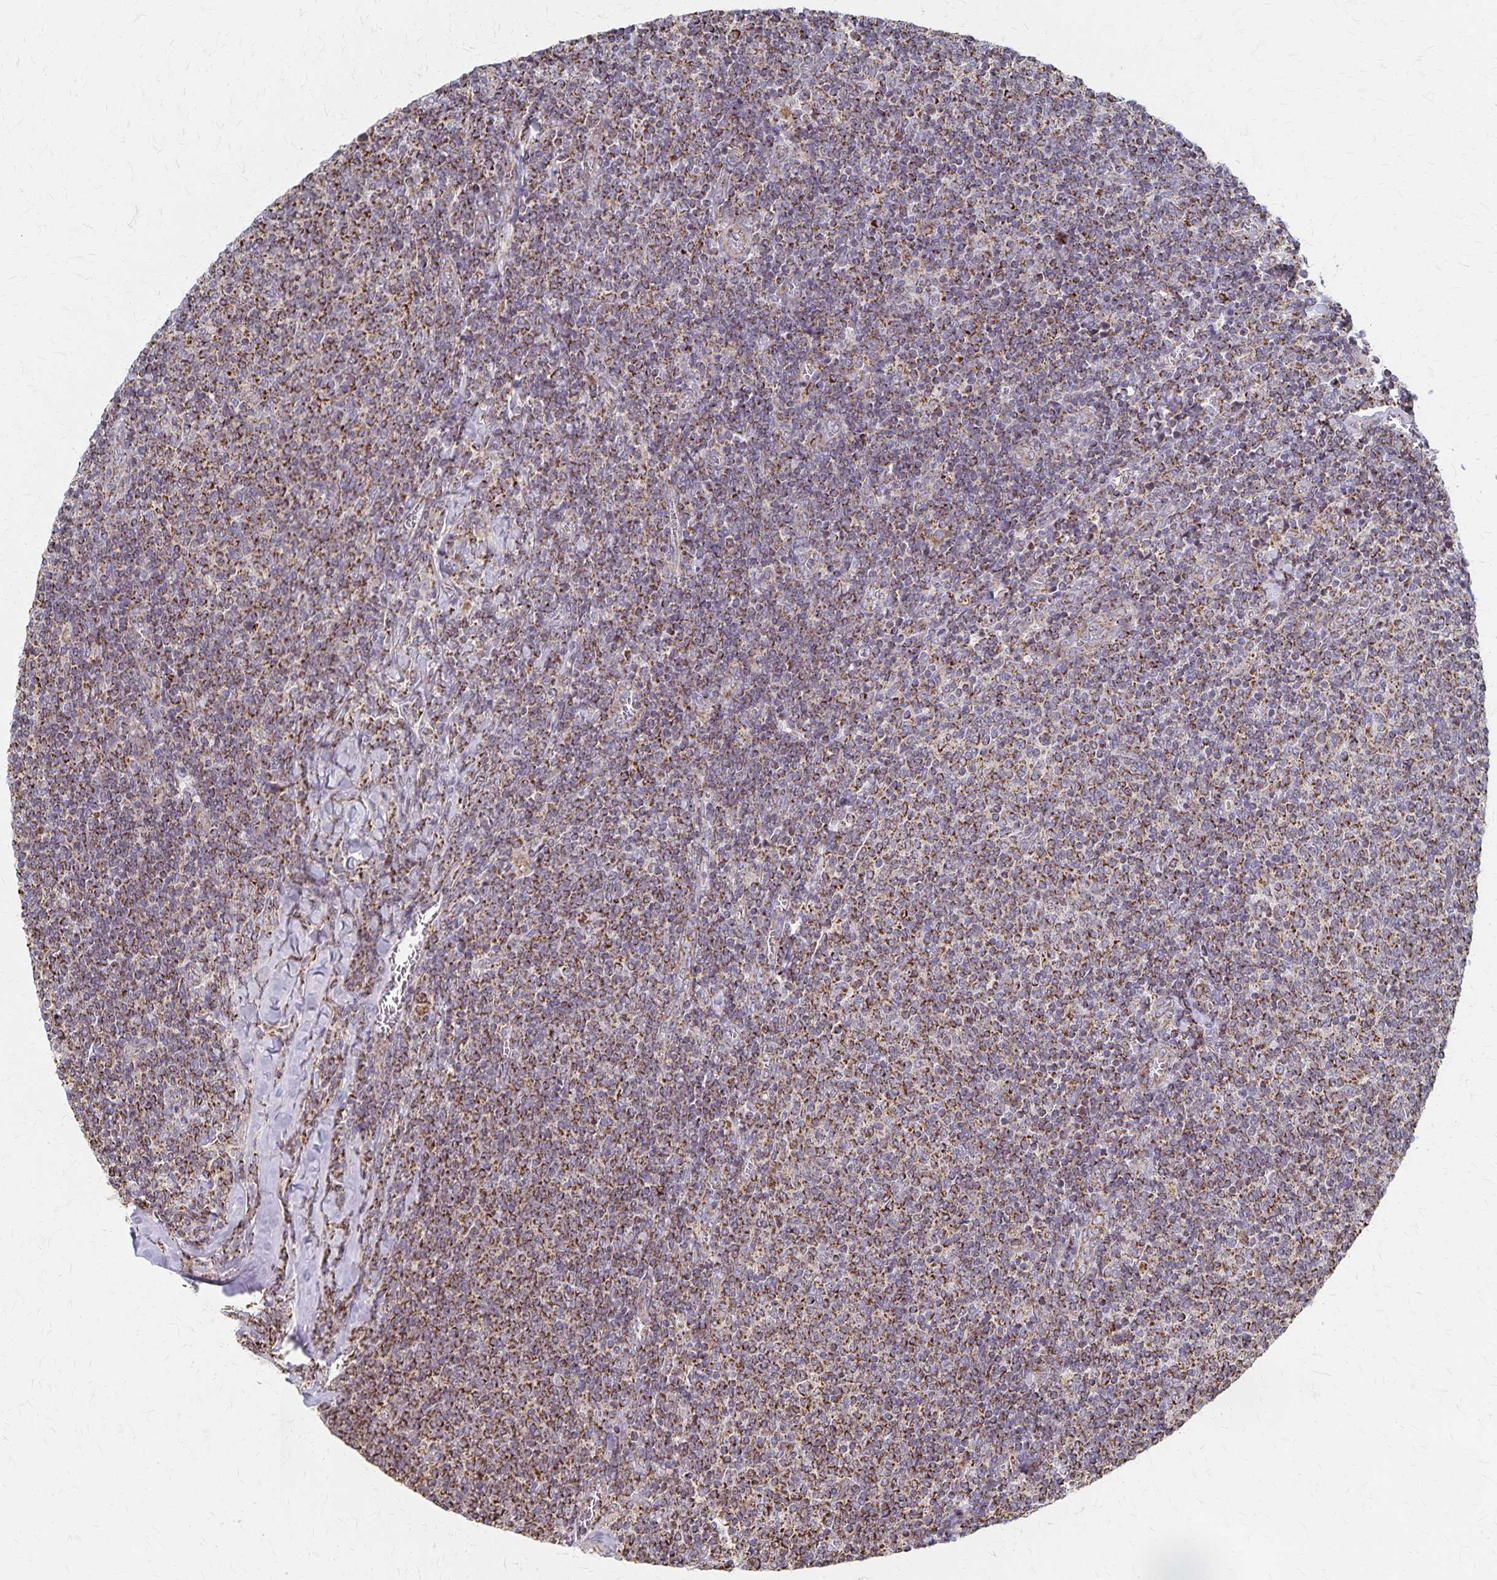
{"staining": {"intensity": "strong", "quantity": ">75%", "location": "cytoplasmic/membranous"}, "tissue": "lymphoma", "cell_type": "Tumor cells", "image_type": "cancer", "snomed": [{"axis": "morphology", "description": "Malignant lymphoma, non-Hodgkin's type, Low grade"}, {"axis": "topography", "description": "Lymph node"}], "caption": "Protein staining of lymphoma tissue exhibits strong cytoplasmic/membranous positivity in about >75% of tumor cells. The staining was performed using DAB to visualize the protein expression in brown, while the nuclei were stained in blue with hematoxylin (Magnification: 20x).", "gene": "DYRK4", "patient": {"sex": "male", "age": 52}}